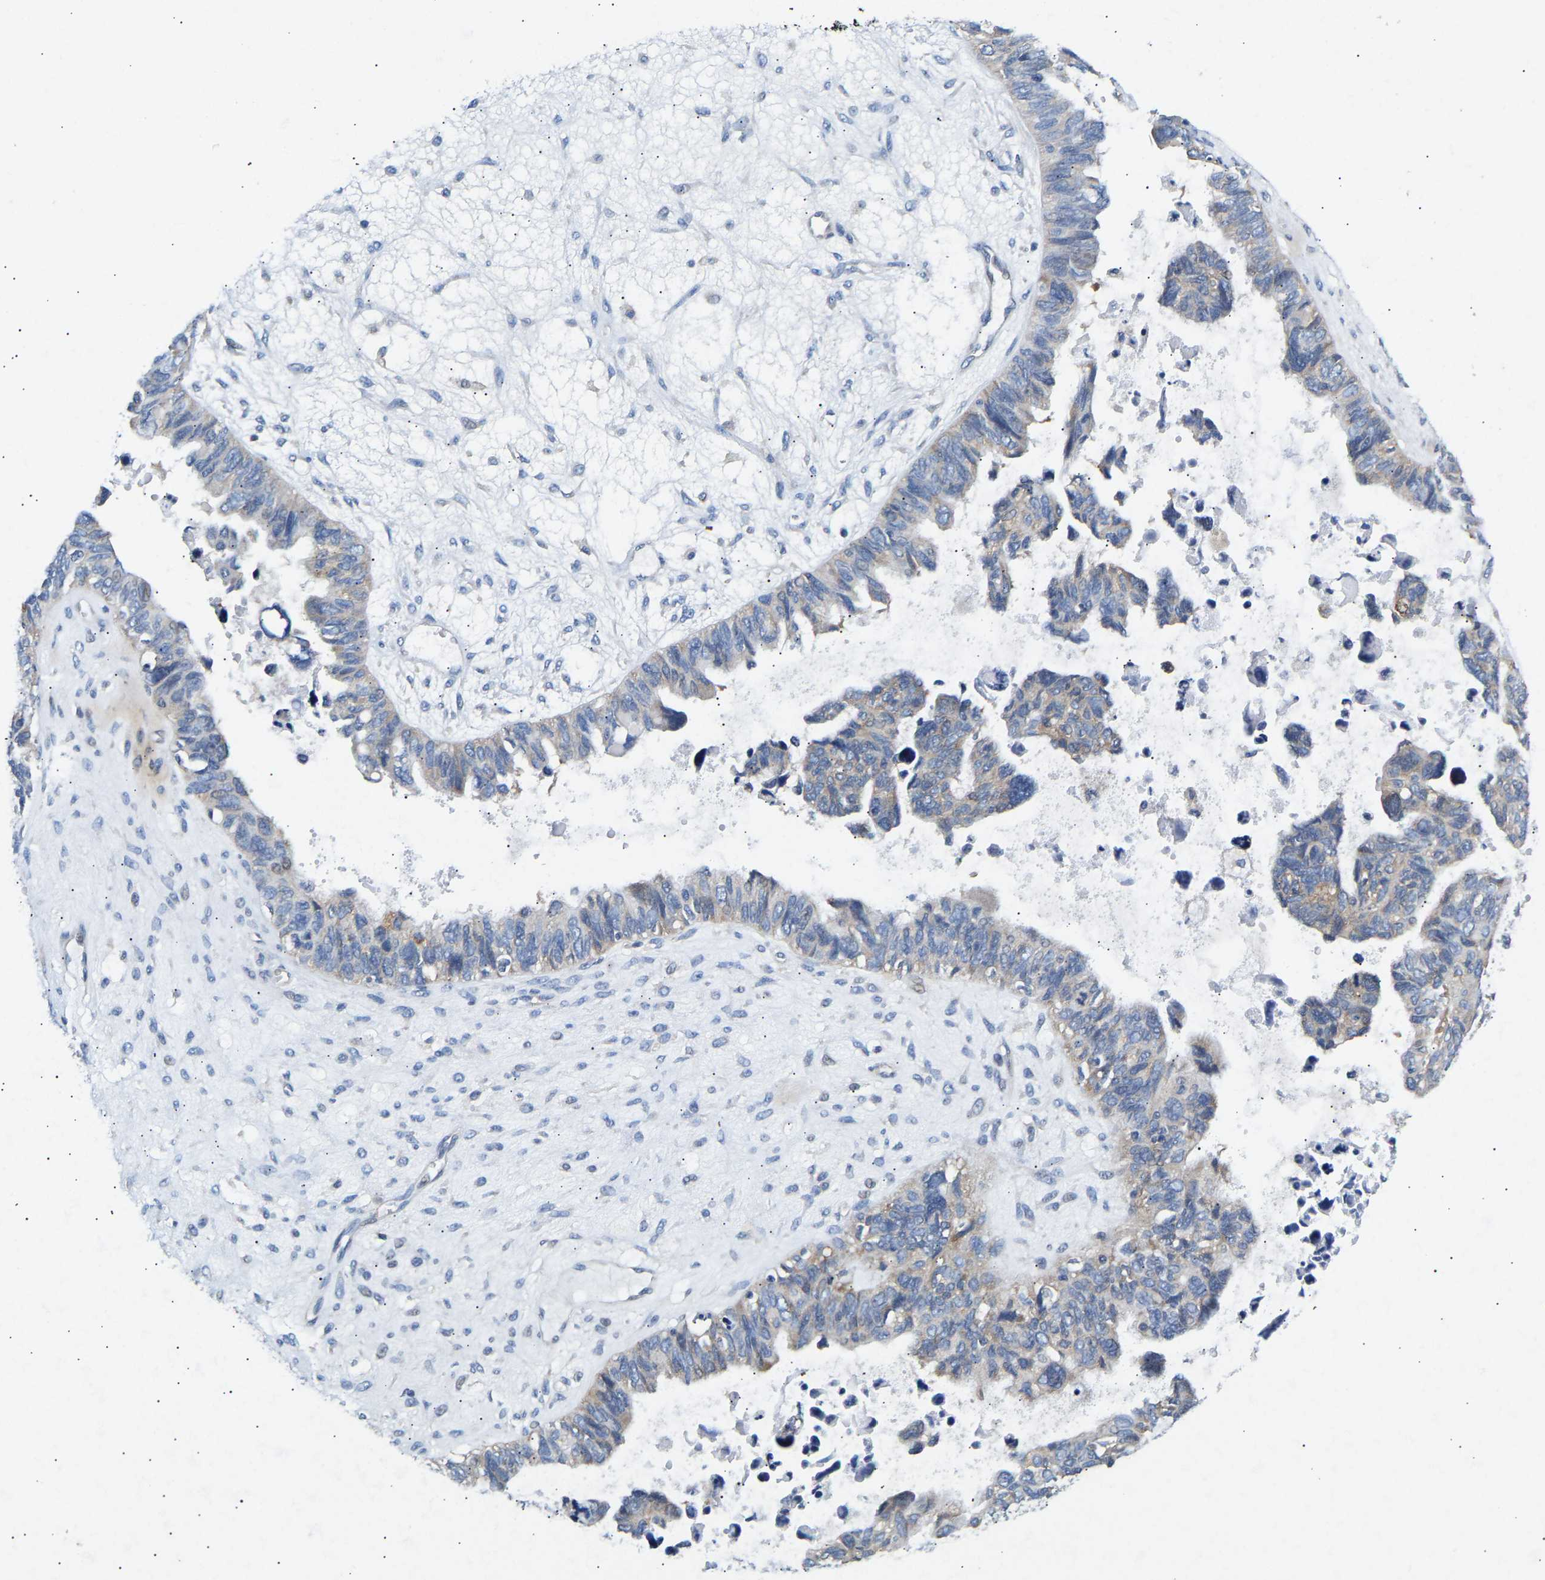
{"staining": {"intensity": "negative", "quantity": "none", "location": "none"}, "tissue": "ovarian cancer", "cell_type": "Tumor cells", "image_type": "cancer", "snomed": [{"axis": "morphology", "description": "Cystadenocarcinoma, serous, NOS"}, {"axis": "topography", "description": "Ovary"}], "caption": "Immunohistochemistry (IHC) photomicrograph of neoplastic tissue: human serous cystadenocarcinoma (ovarian) stained with DAB shows no significant protein staining in tumor cells.", "gene": "AIMP2", "patient": {"sex": "female", "age": 79}}